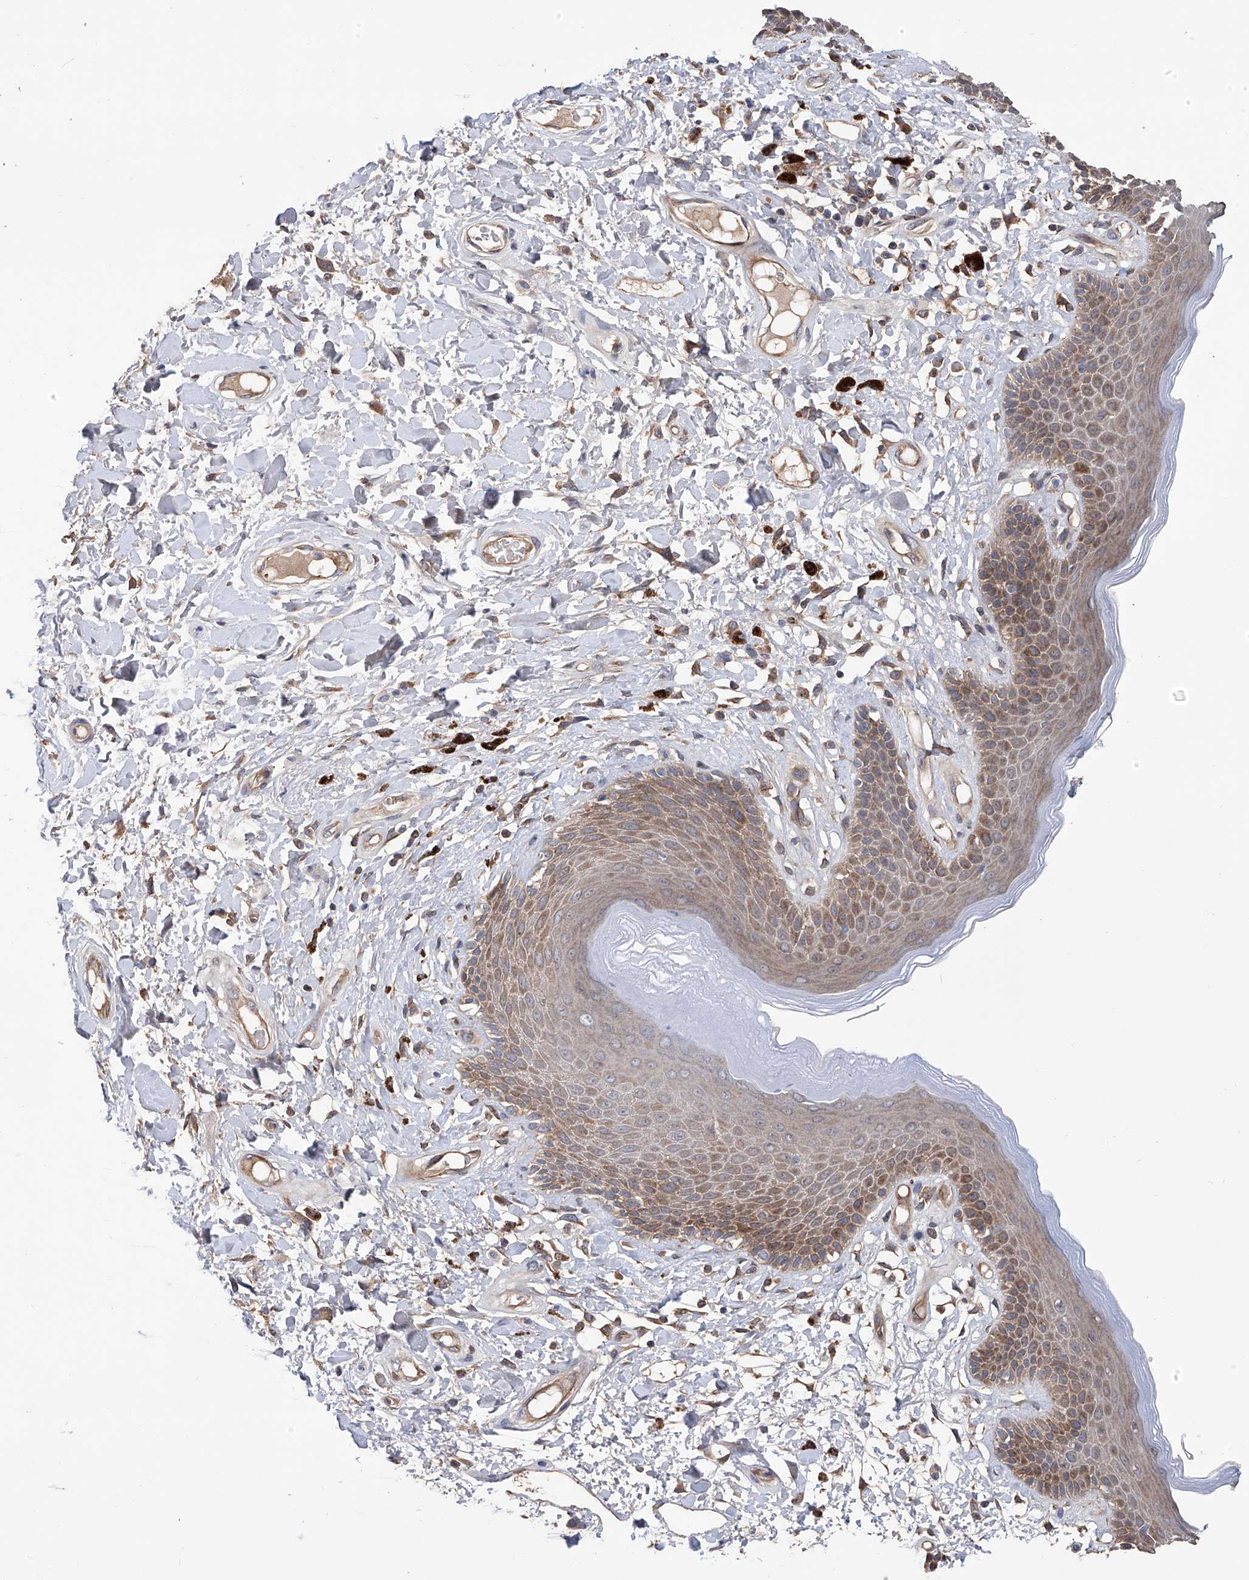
{"staining": {"intensity": "moderate", "quantity": ">75%", "location": "cytoplasmic/membranous"}, "tissue": "skin", "cell_type": "Epidermal cells", "image_type": "normal", "snomed": [{"axis": "morphology", "description": "Normal tissue, NOS"}, {"axis": "topography", "description": "Anal"}], "caption": "A histopathology image showing moderate cytoplasmic/membranous positivity in about >75% of epidermal cells in unremarkable skin, as visualized by brown immunohistochemical staining.", "gene": "NUDT17", "patient": {"sex": "female", "age": 78}}